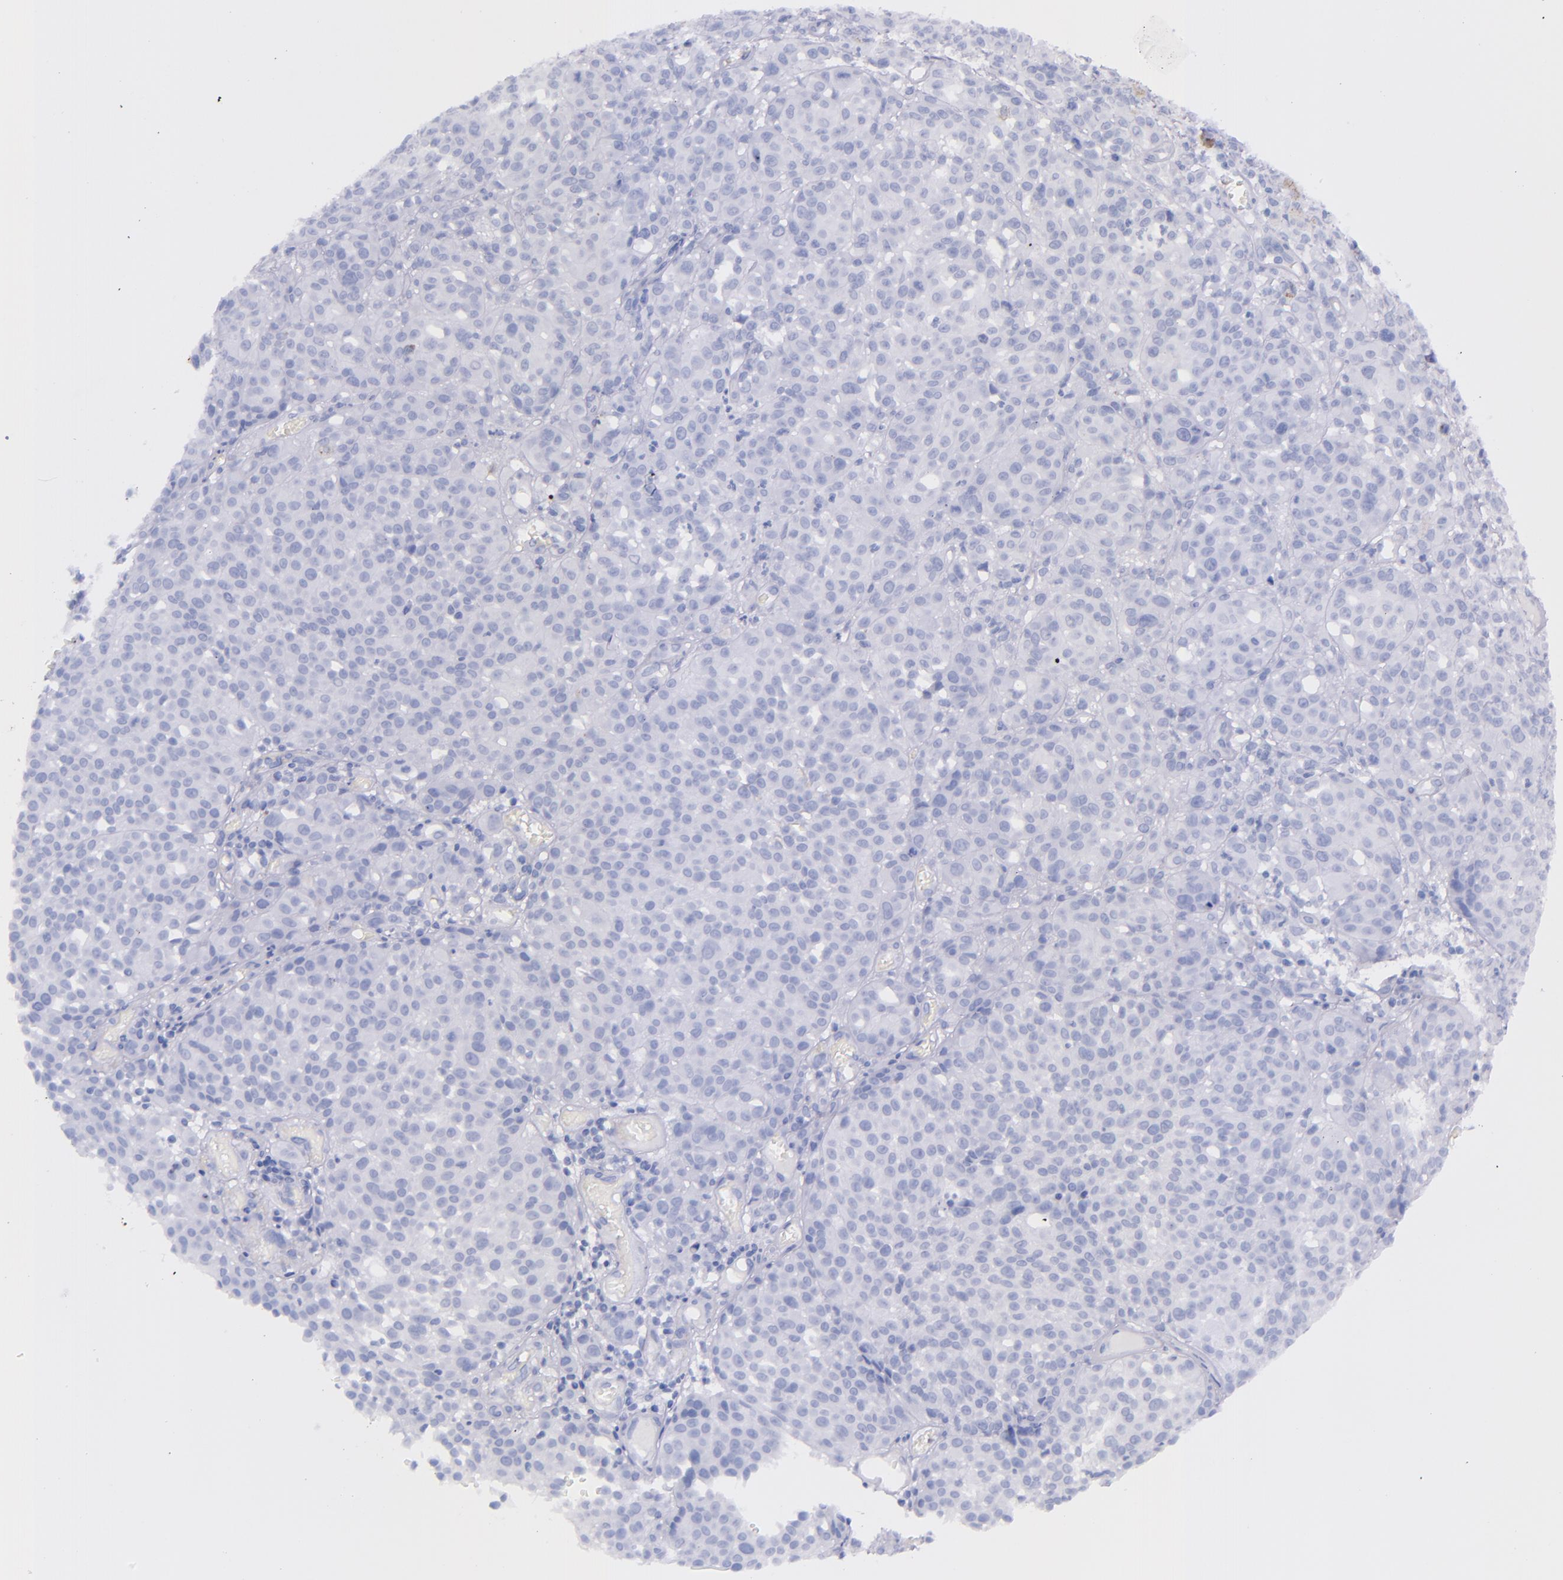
{"staining": {"intensity": "negative", "quantity": "none", "location": "none"}, "tissue": "melanoma", "cell_type": "Tumor cells", "image_type": "cancer", "snomed": [{"axis": "morphology", "description": "Malignant melanoma, NOS"}, {"axis": "topography", "description": "Skin"}], "caption": "An image of melanoma stained for a protein reveals no brown staining in tumor cells.", "gene": "SFTPA2", "patient": {"sex": "female", "age": 49}}